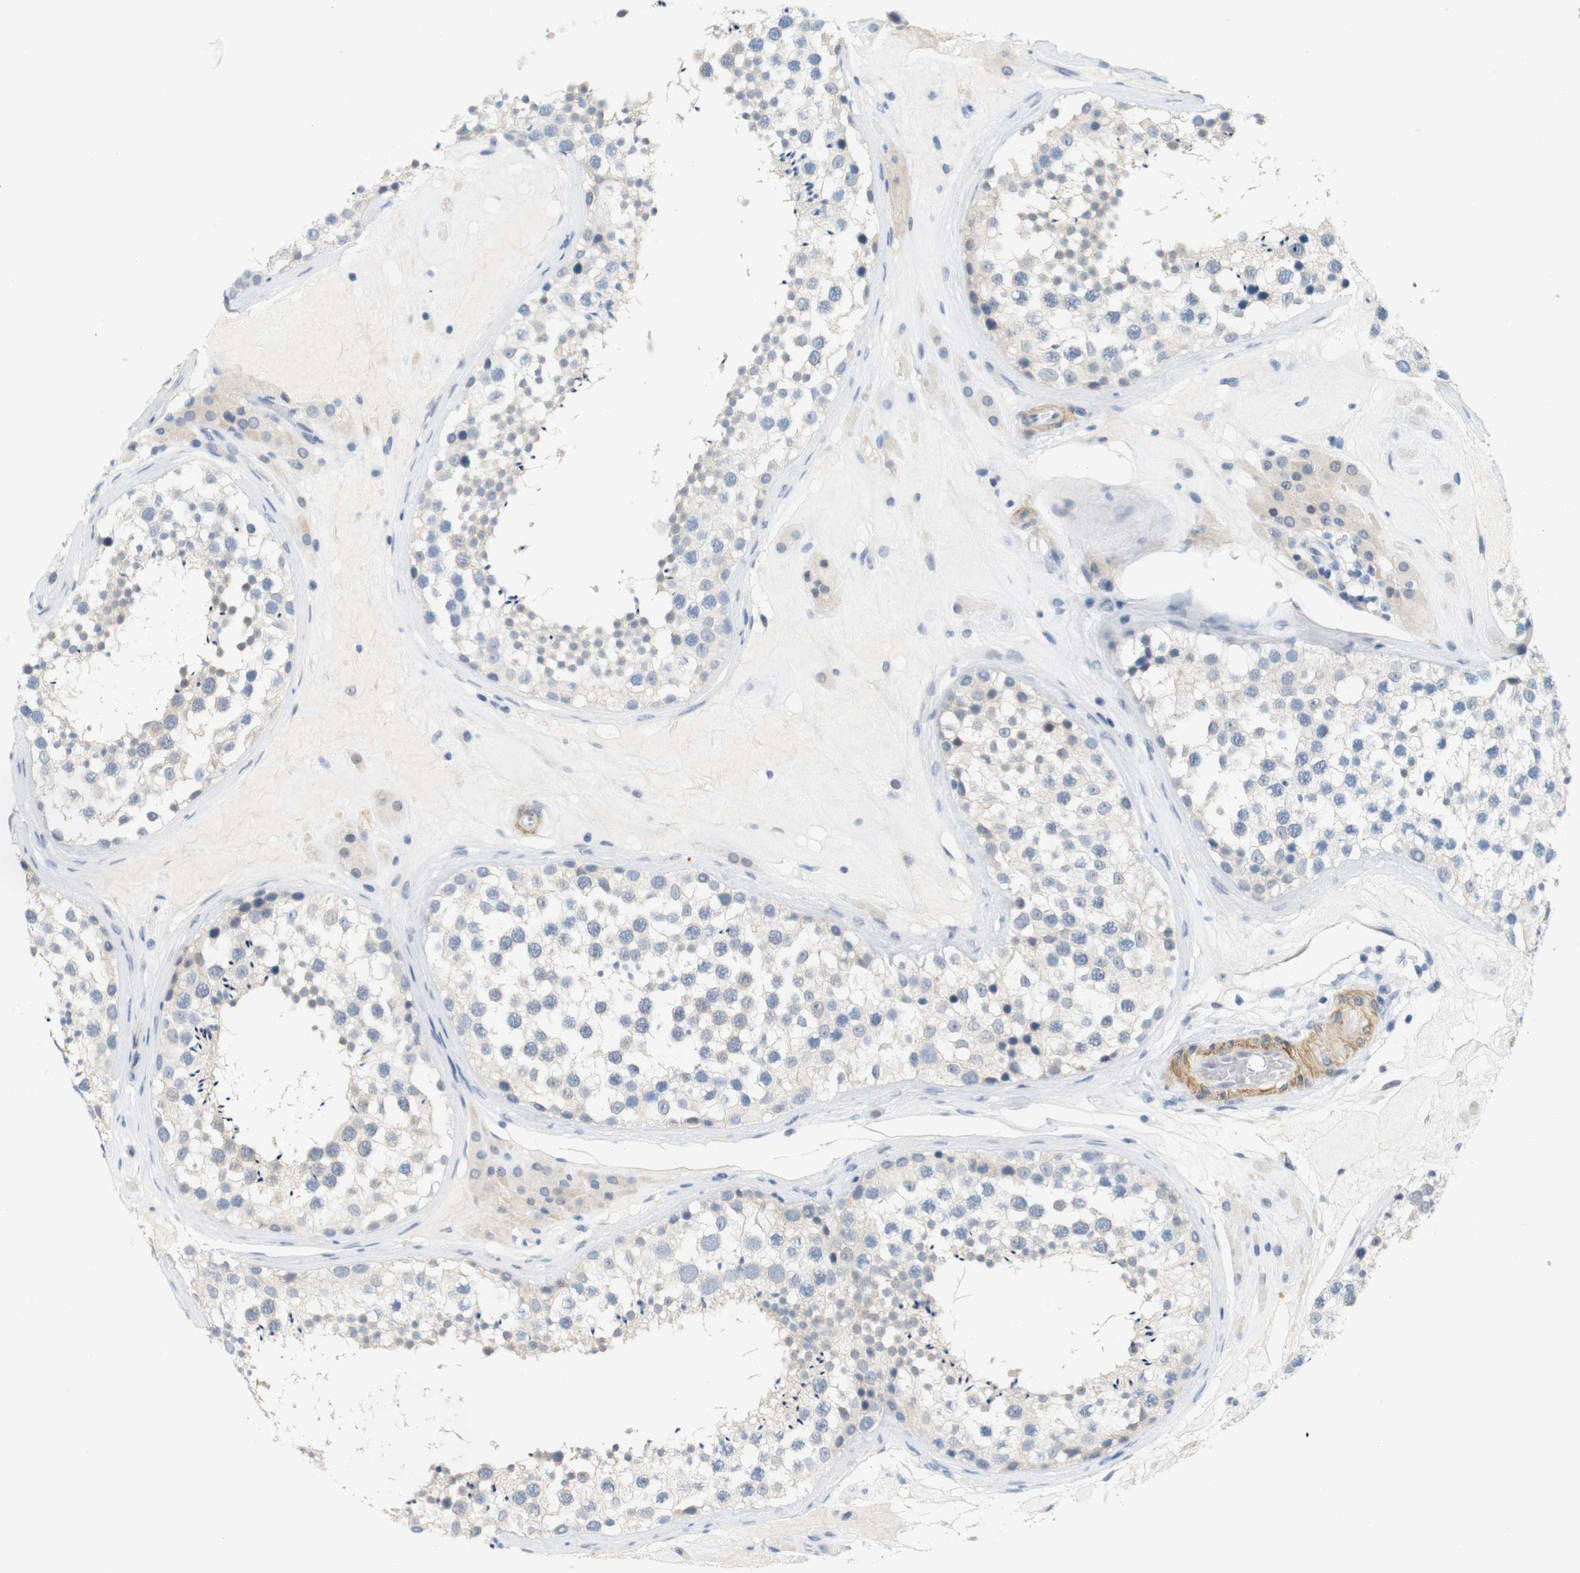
{"staining": {"intensity": "negative", "quantity": "none", "location": "none"}, "tissue": "testis", "cell_type": "Cells in seminiferous ducts", "image_type": "normal", "snomed": [{"axis": "morphology", "description": "Normal tissue, NOS"}, {"axis": "topography", "description": "Testis"}], "caption": "DAB (3,3'-diaminobenzidine) immunohistochemical staining of normal testis displays no significant expression in cells in seminiferous ducts. (DAB immunohistochemistry (IHC) visualized using brightfield microscopy, high magnification).", "gene": "HRH2", "patient": {"sex": "male", "age": 46}}